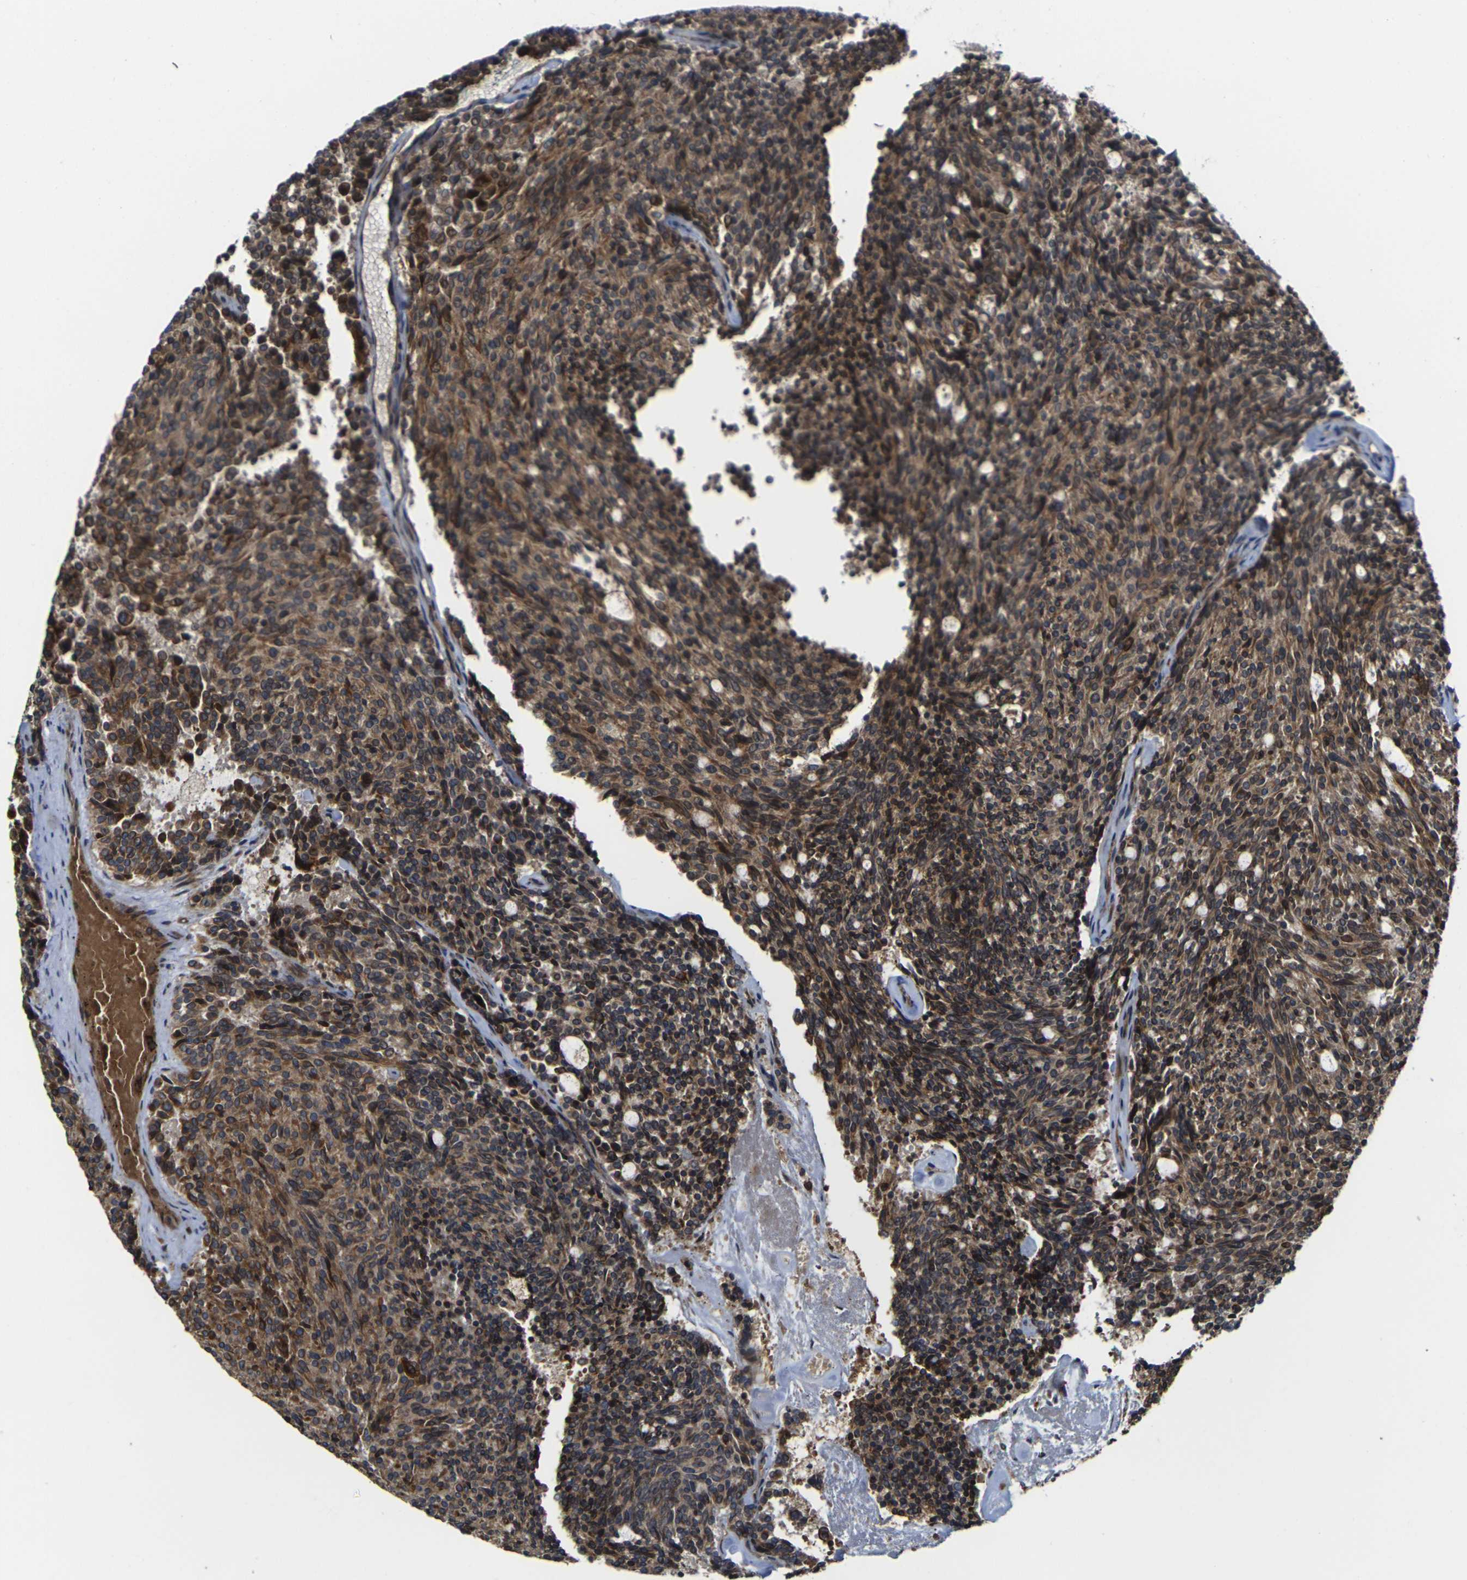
{"staining": {"intensity": "moderate", "quantity": ">75%", "location": "cytoplasmic/membranous"}, "tissue": "carcinoid", "cell_type": "Tumor cells", "image_type": "cancer", "snomed": [{"axis": "morphology", "description": "Carcinoid, malignant, NOS"}, {"axis": "topography", "description": "Pancreas"}], "caption": "The histopathology image demonstrates a brown stain indicating the presence of a protein in the cytoplasmic/membranous of tumor cells in carcinoid (malignant).", "gene": "FZD1", "patient": {"sex": "female", "age": 54}}